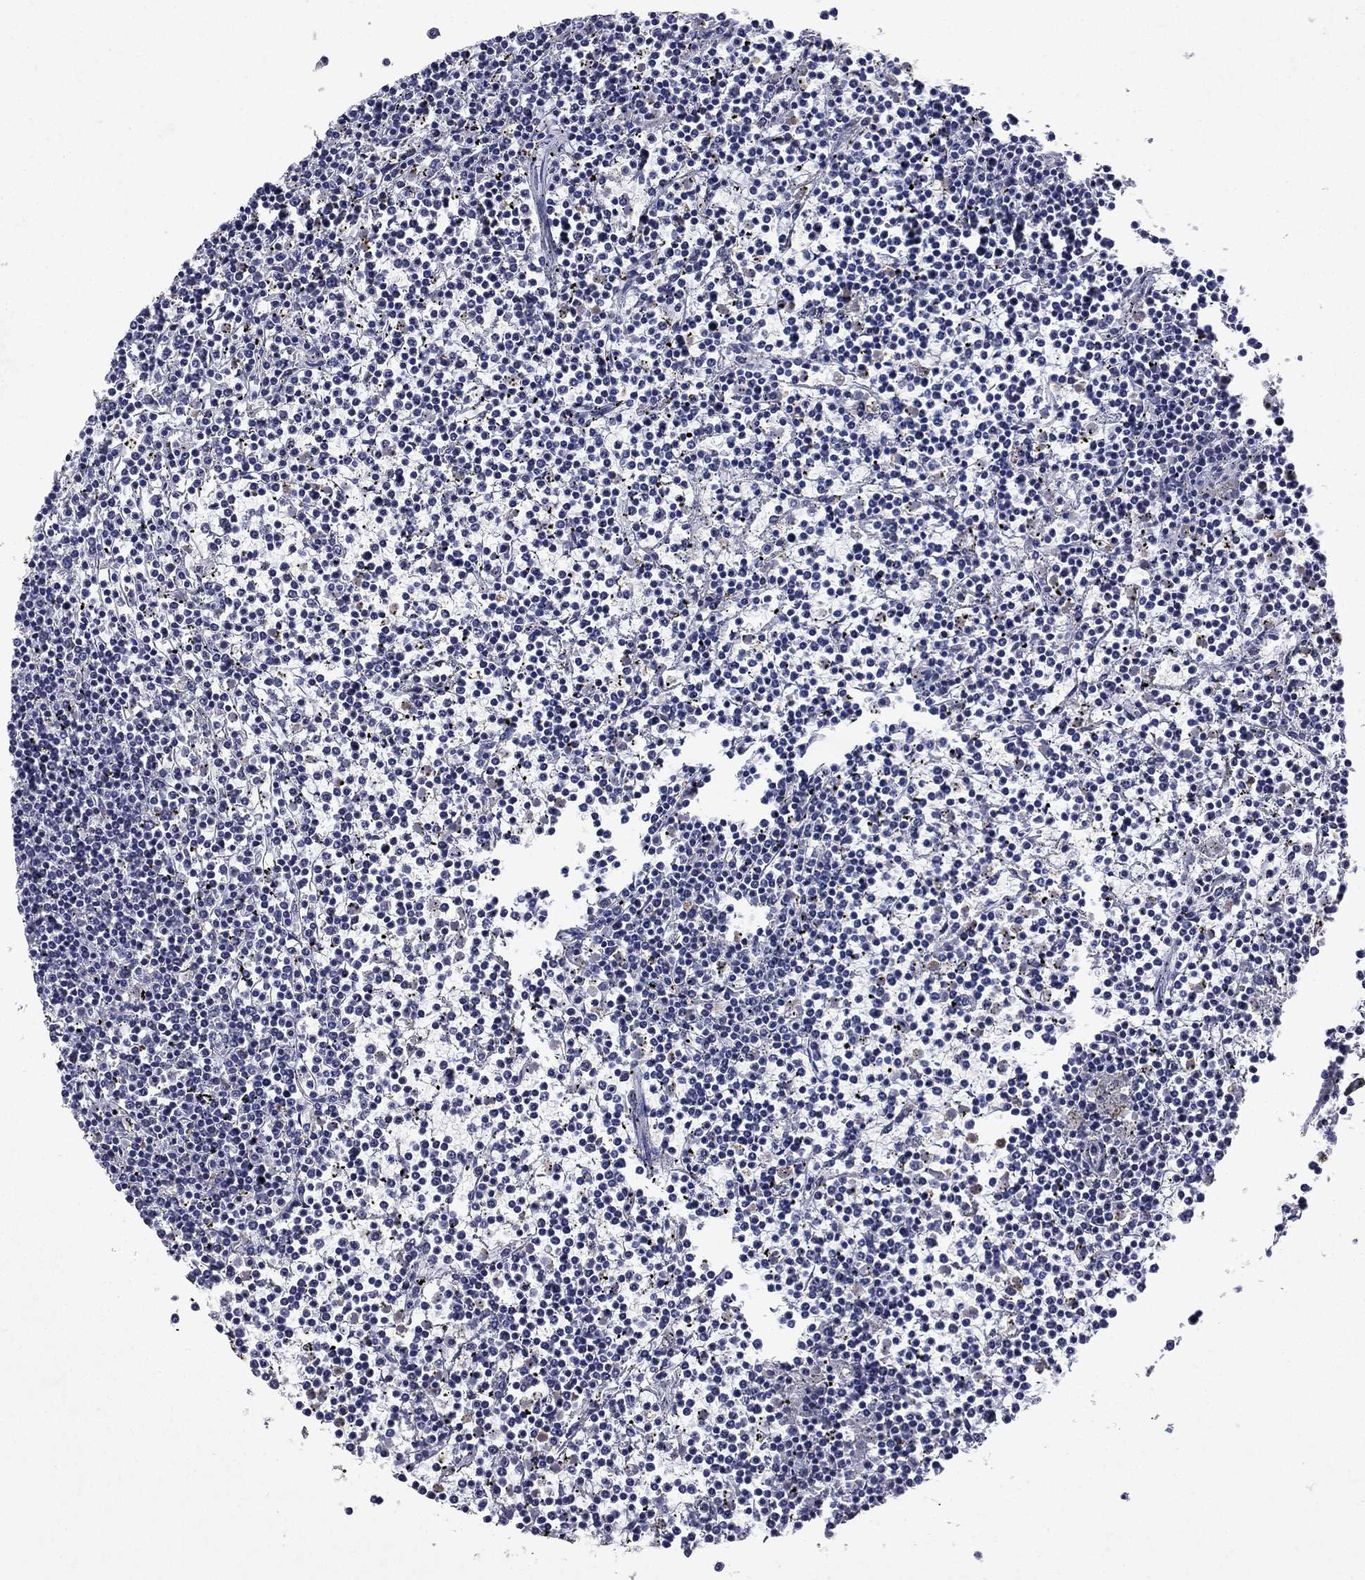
{"staining": {"intensity": "negative", "quantity": "none", "location": "none"}, "tissue": "lymphoma", "cell_type": "Tumor cells", "image_type": "cancer", "snomed": [{"axis": "morphology", "description": "Malignant lymphoma, non-Hodgkin's type, Low grade"}, {"axis": "topography", "description": "Spleen"}], "caption": "Histopathology image shows no significant protein expression in tumor cells of low-grade malignant lymphoma, non-Hodgkin's type.", "gene": "ECM1", "patient": {"sex": "female", "age": 19}}